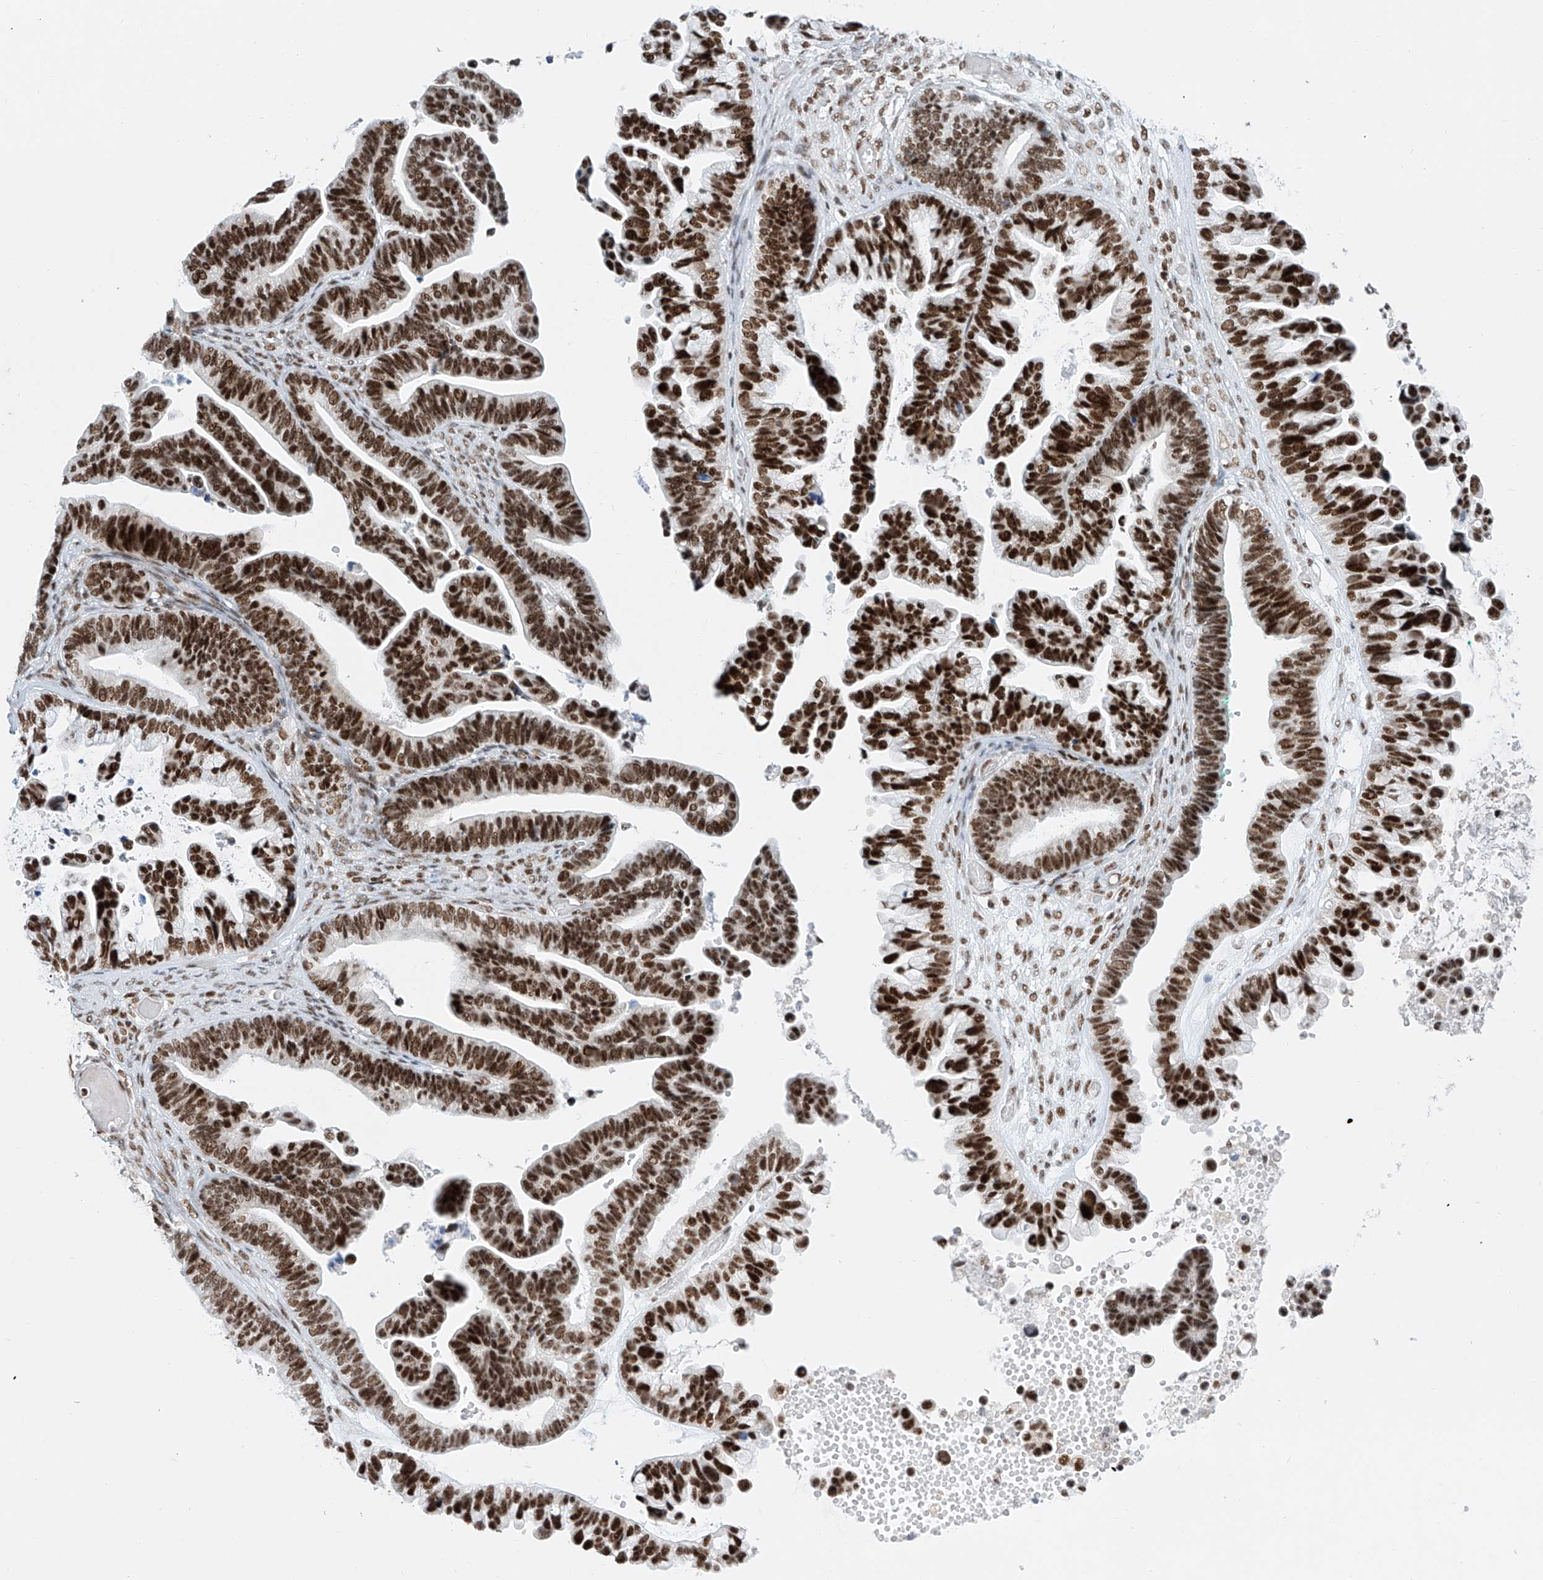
{"staining": {"intensity": "strong", "quantity": ">75%", "location": "nuclear"}, "tissue": "ovarian cancer", "cell_type": "Tumor cells", "image_type": "cancer", "snomed": [{"axis": "morphology", "description": "Cystadenocarcinoma, serous, NOS"}, {"axis": "topography", "description": "Ovary"}], "caption": "Immunohistochemistry of human ovarian cancer reveals high levels of strong nuclear expression in approximately >75% of tumor cells.", "gene": "TAF4", "patient": {"sex": "female", "age": 56}}